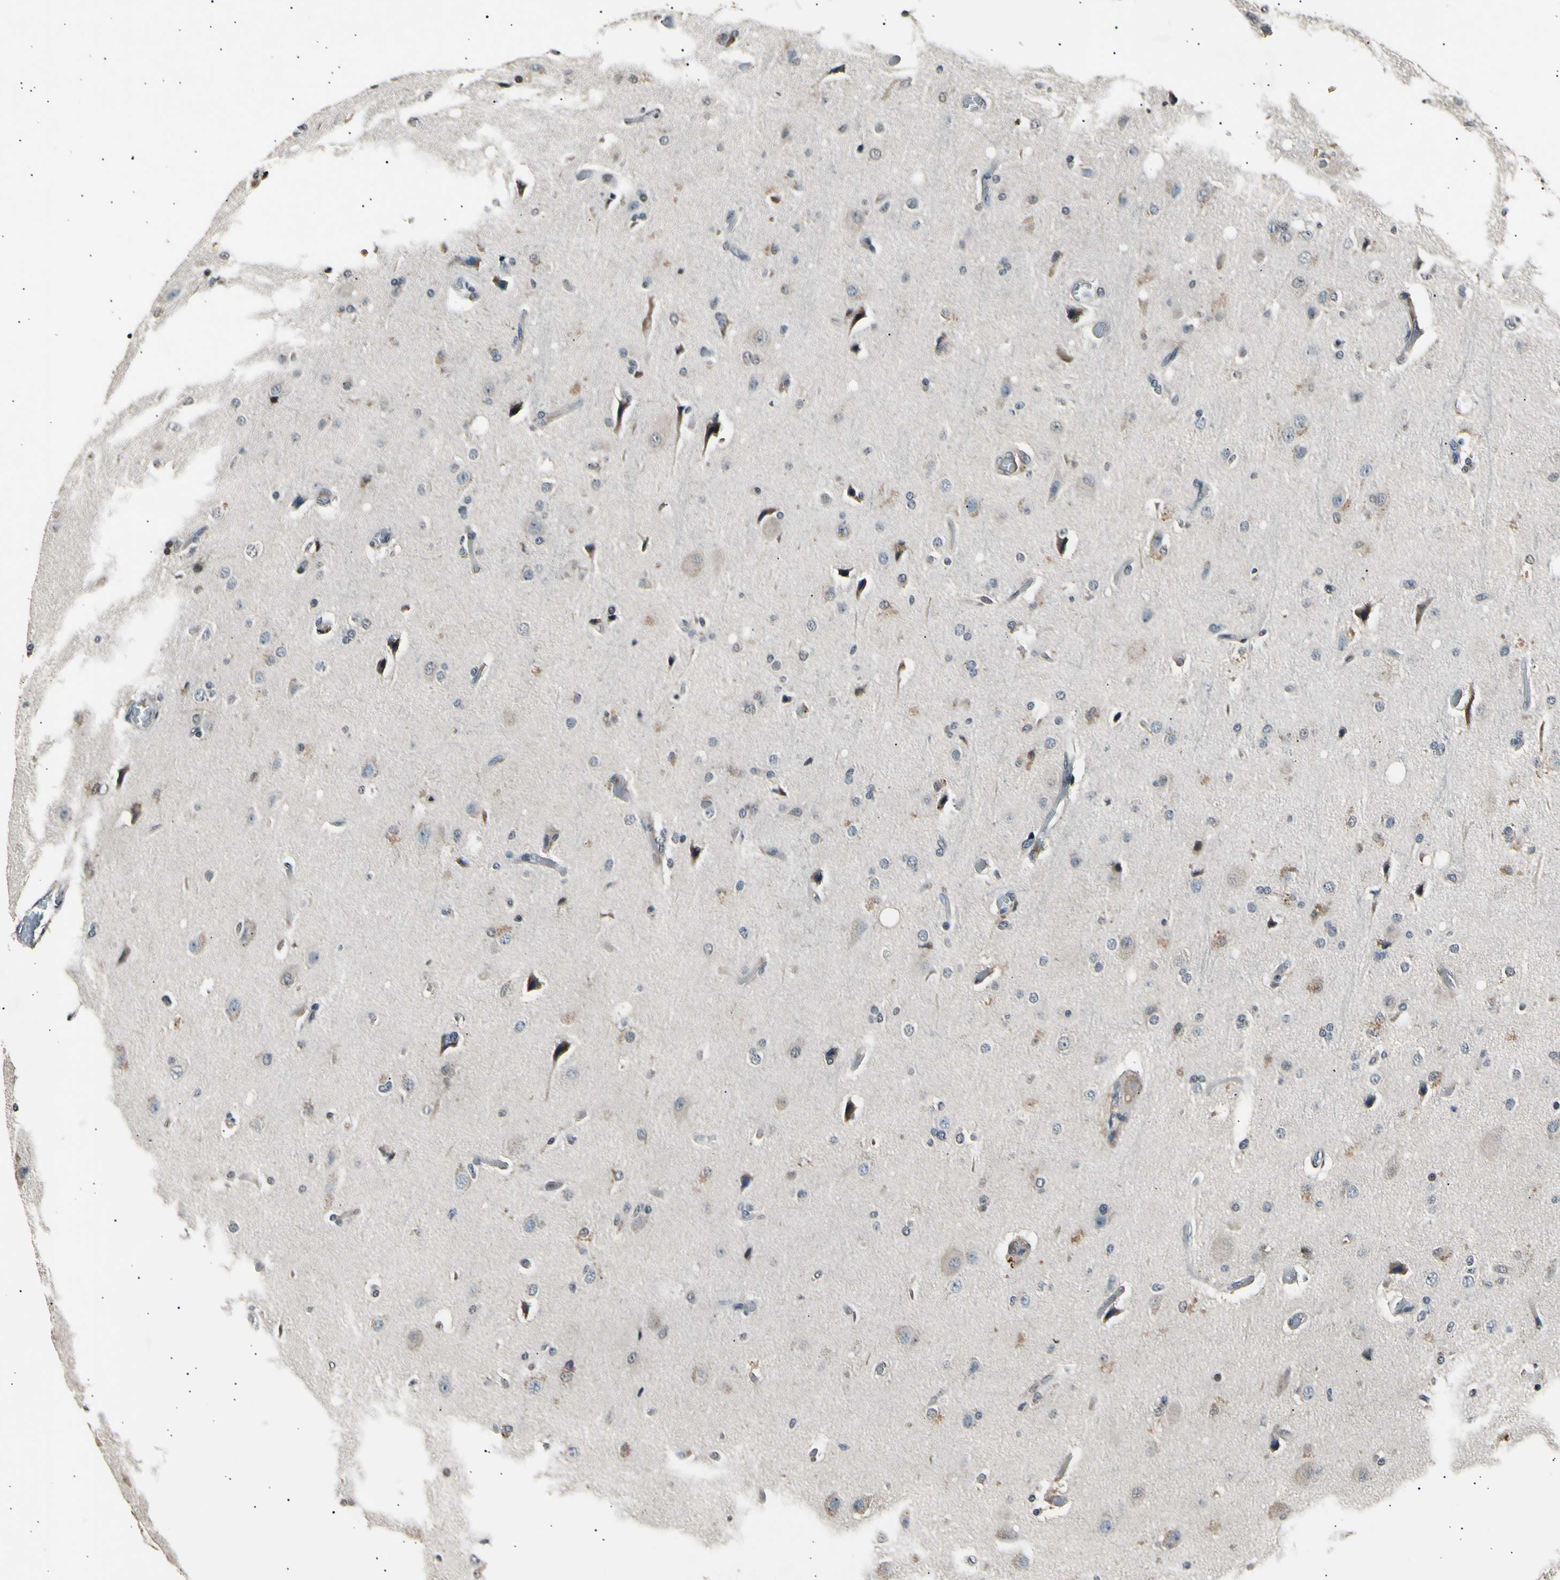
{"staining": {"intensity": "weak", "quantity": "25%-75%", "location": "cytoplasmic/membranous"}, "tissue": "glioma", "cell_type": "Tumor cells", "image_type": "cancer", "snomed": [{"axis": "morphology", "description": "Normal tissue, NOS"}, {"axis": "morphology", "description": "Glioma, malignant, High grade"}, {"axis": "topography", "description": "Cerebral cortex"}], "caption": "Human glioma stained for a protein (brown) reveals weak cytoplasmic/membranous positive expression in about 25%-75% of tumor cells.", "gene": "AK1", "patient": {"sex": "male", "age": 77}}